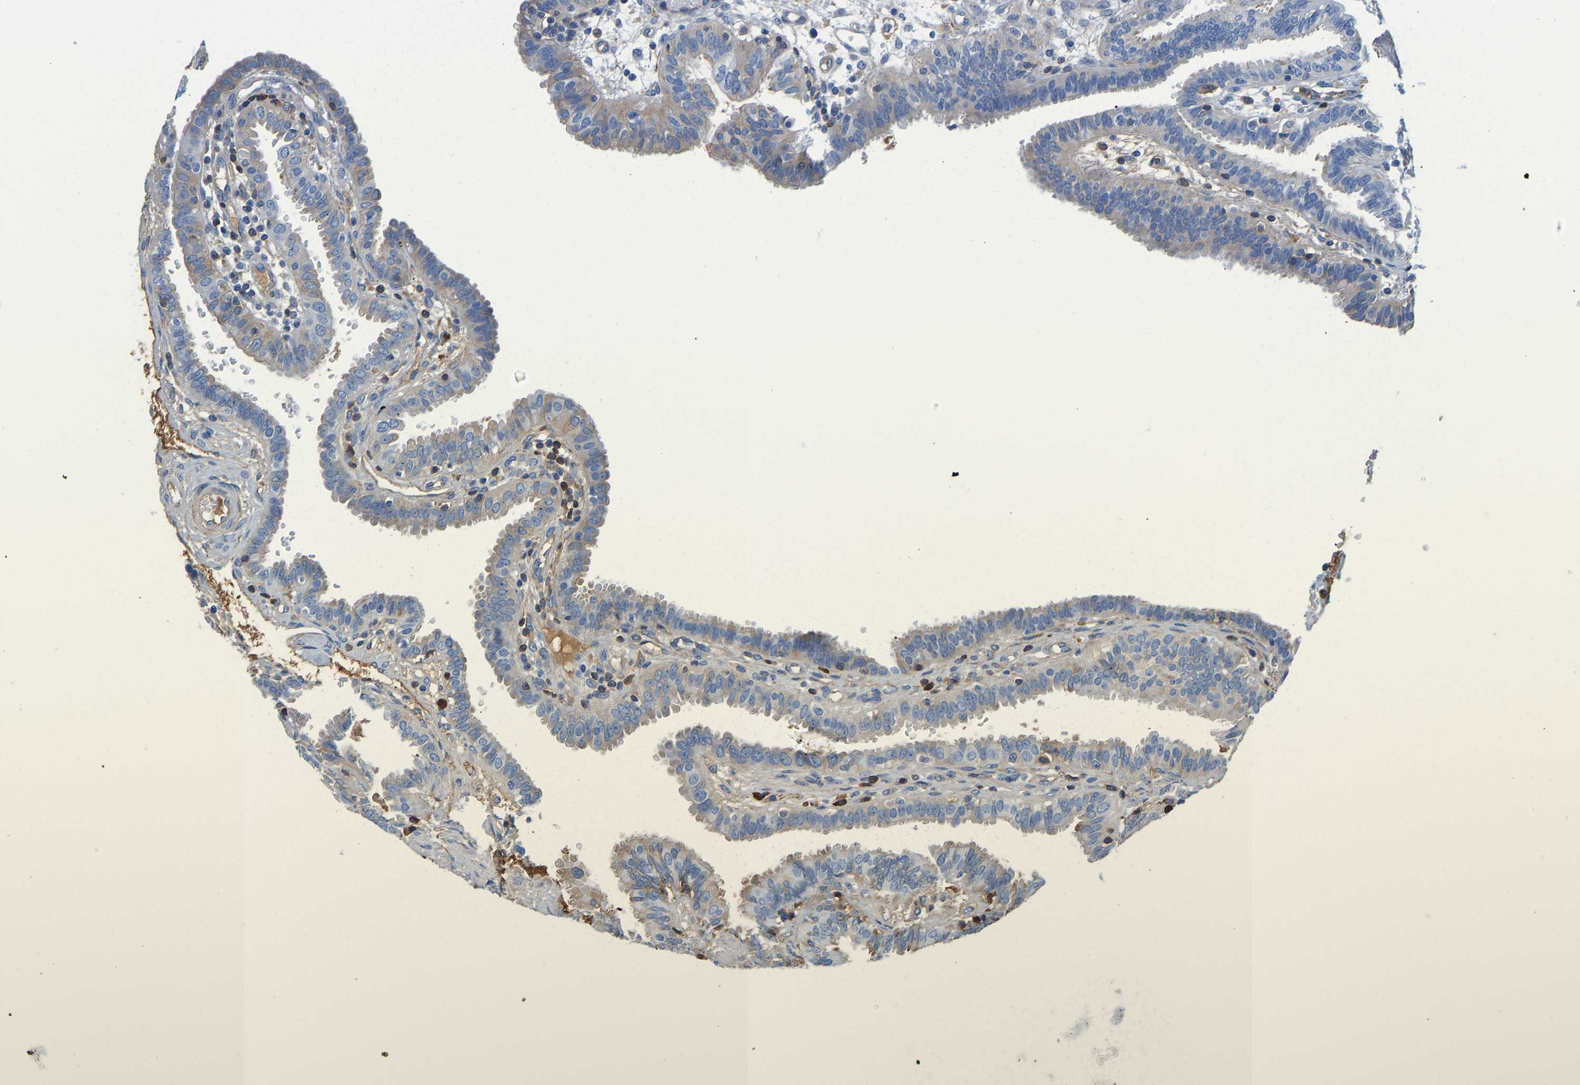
{"staining": {"intensity": "negative", "quantity": "none", "location": "none"}, "tissue": "fallopian tube", "cell_type": "Glandular cells", "image_type": "normal", "snomed": [{"axis": "morphology", "description": "Normal tissue, NOS"}, {"axis": "topography", "description": "Fallopian tube"}, {"axis": "topography", "description": "Placenta"}], "caption": "DAB (3,3'-diaminobenzidine) immunohistochemical staining of unremarkable fallopian tube shows no significant expression in glandular cells.", "gene": "HSPG2", "patient": {"sex": "female", "age": 32}}